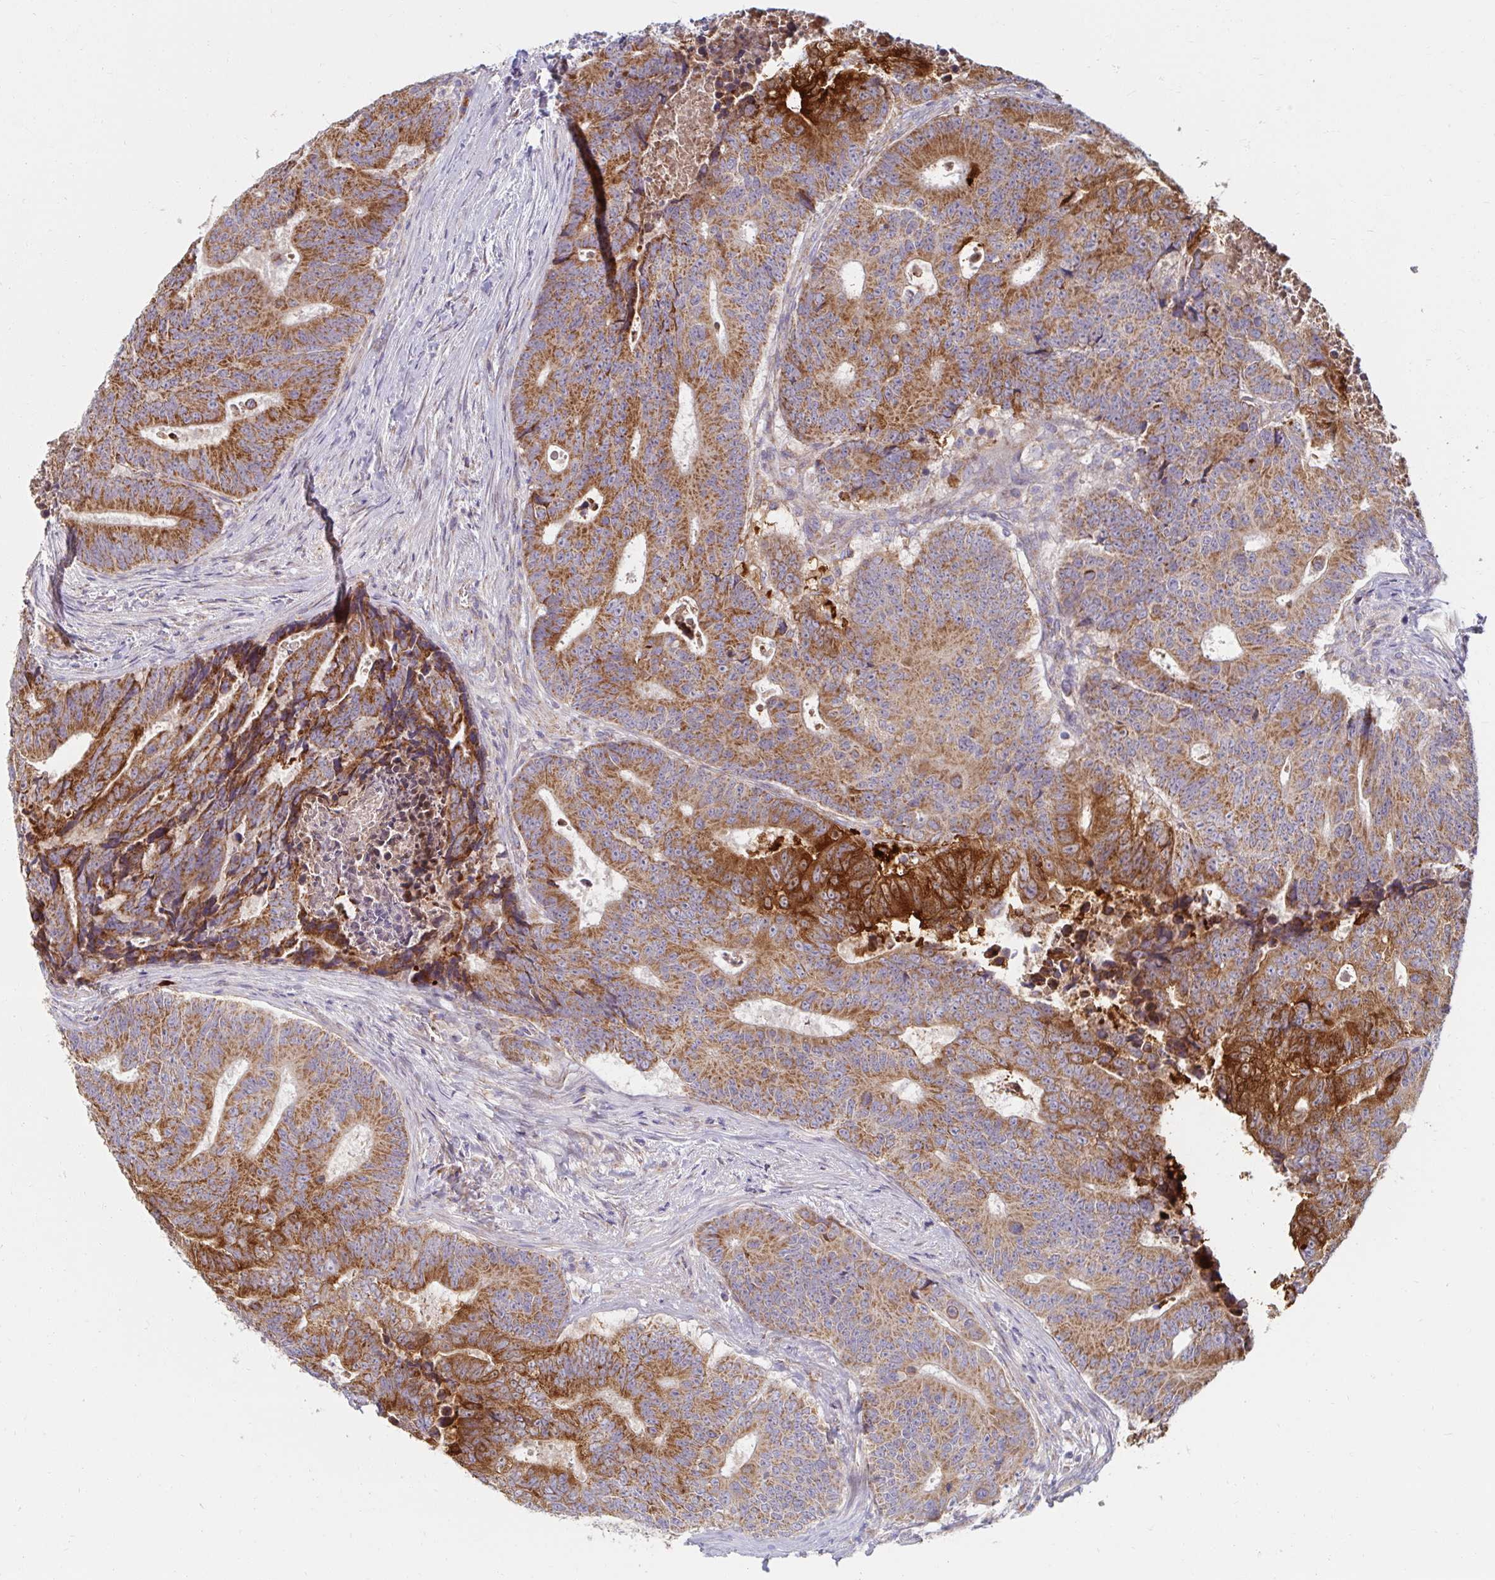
{"staining": {"intensity": "moderate", "quantity": ">75%", "location": "cytoplasmic/membranous"}, "tissue": "colorectal cancer", "cell_type": "Tumor cells", "image_type": "cancer", "snomed": [{"axis": "morphology", "description": "Adenocarcinoma, NOS"}, {"axis": "topography", "description": "Colon"}], "caption": "DAB (3,3'-diaminobenzidine) immunohistochemical staining of colorectal cancer reveals moderate cytoplasmic/membranous protein expression in approximately >75% of tumor cells.", "gene": "SKP2", "patient": {"sex": "female", "age": 48}}